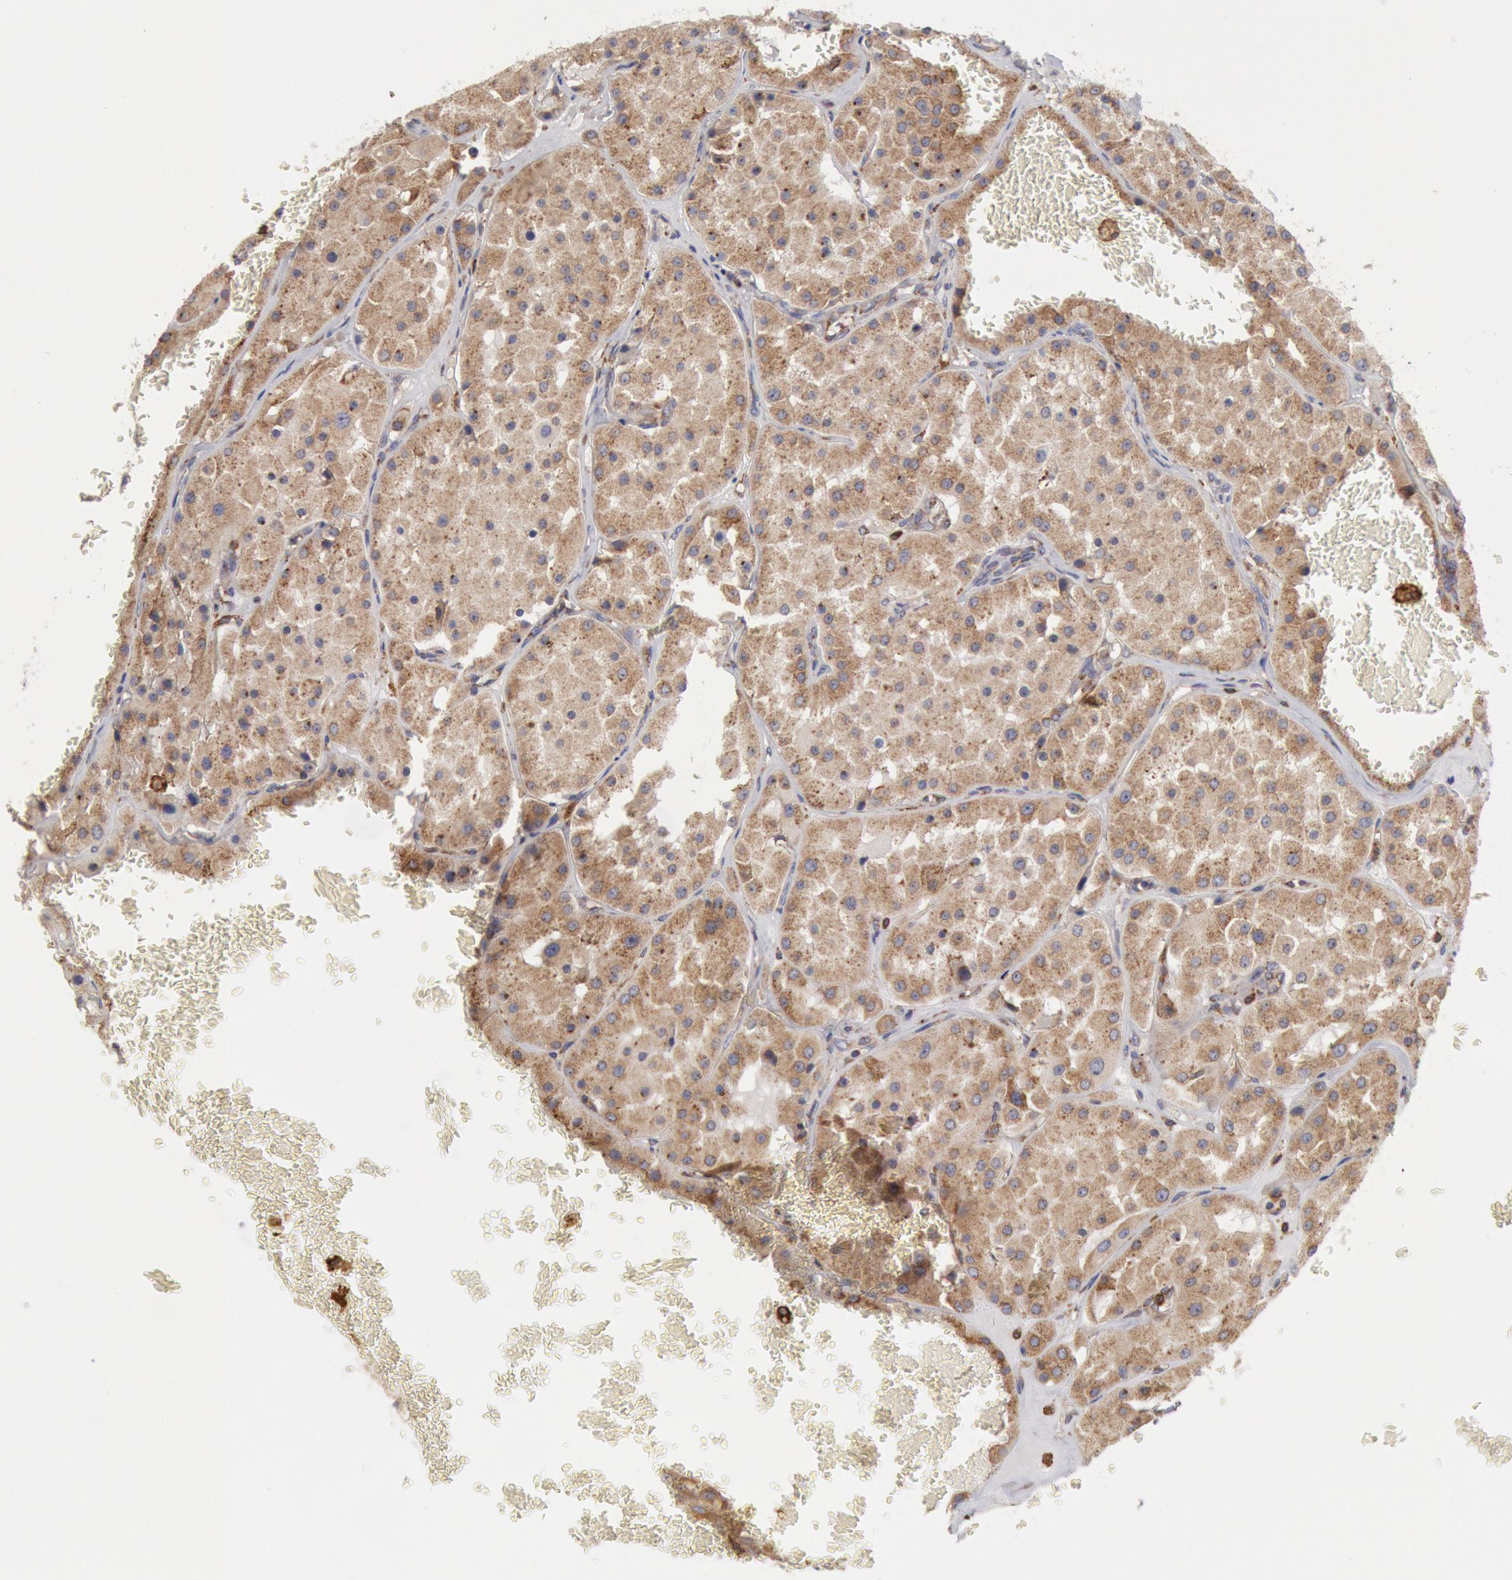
{"staining": {"intensity": "weak", "quantity": ">75%", "location": "cytoplasmic/membranous"}, "tissue": "renal cancer", "cell_type": "Tumor cells", "image_type": "cancer", "snomed": [{"axis": "morphology", "description": "Adenocarcinoma, uncertain malignant potential"}, {"axis": "topography", "description": "Kidney"}], "caption": "Immunohistochemical staining of renal cancer (adenocarcinoma,  uncertain malignant potential) displays low levels of weak cytoplasmic/membranous protein expression in approximately >75% of tumor cells.", "gene": "ERP44", "patient": {"sex": "male", "age": 63}}